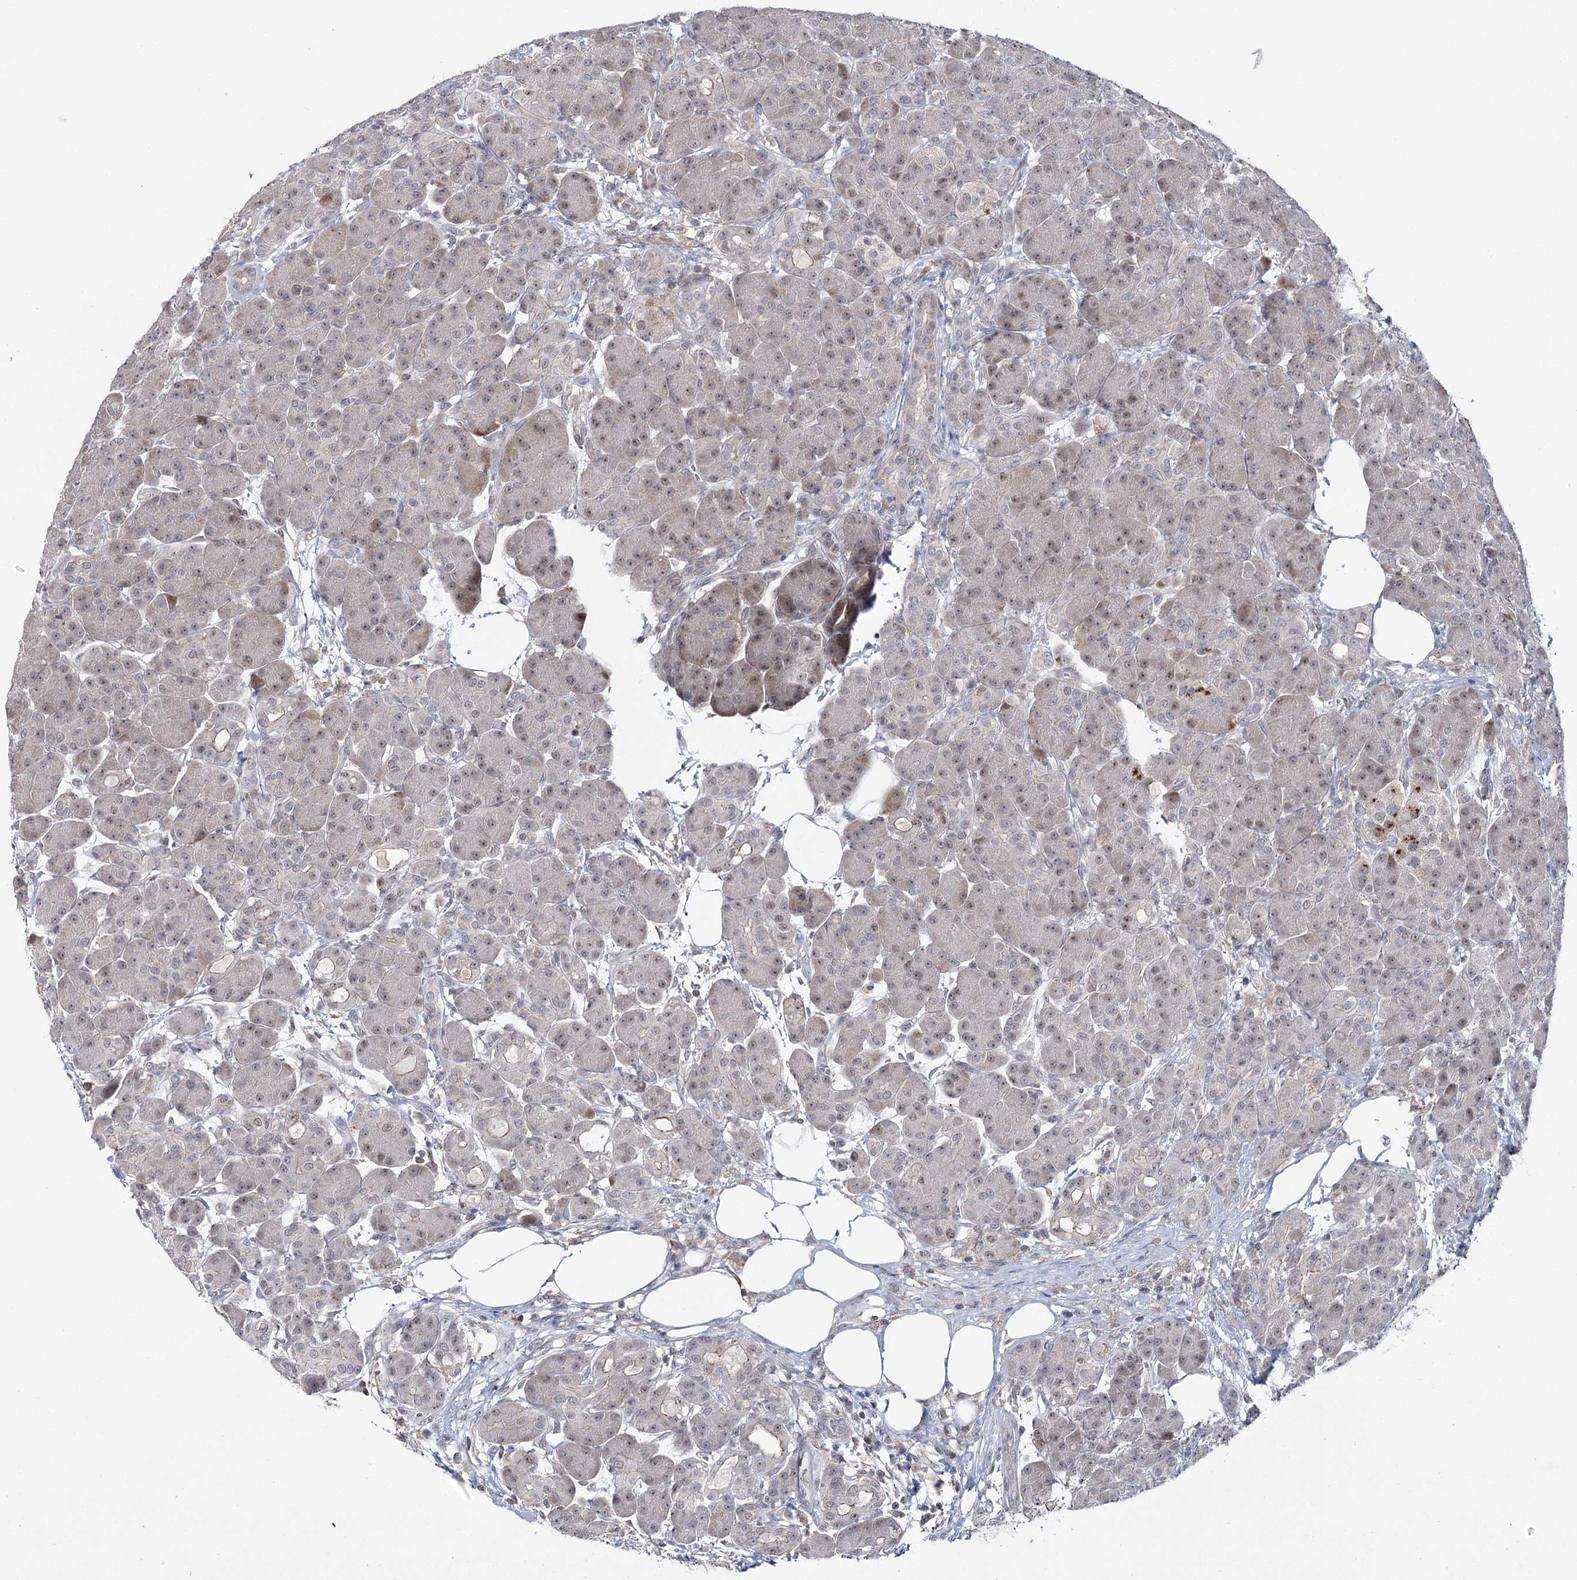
{"staining": {"intensity": "weak", "quantity": "25%-75%", "location": "nuclear"}, "tissue": "pancreas", "cell_type": "Exocrine glandular cells", "image_type": "normal", "snomed": [{"axis": "morphology", "description": "Normal tissue, NOS"}, {"axis": "topography", "description": "Pancreas"}], "caption": "Pancreas stained with DAB IHC demonstrates low levels of weak nuclear positivity in about 25%-75% of exocrine glandular cells. The staining is performed using DAB (3,3'-diaminobenzidine) brown chromogen to label protein expression. The nuclei are counter-stained blue using hematoxylin.", "gene": "ZC3H8", "patient": {"sex": "male", "age": 63}}